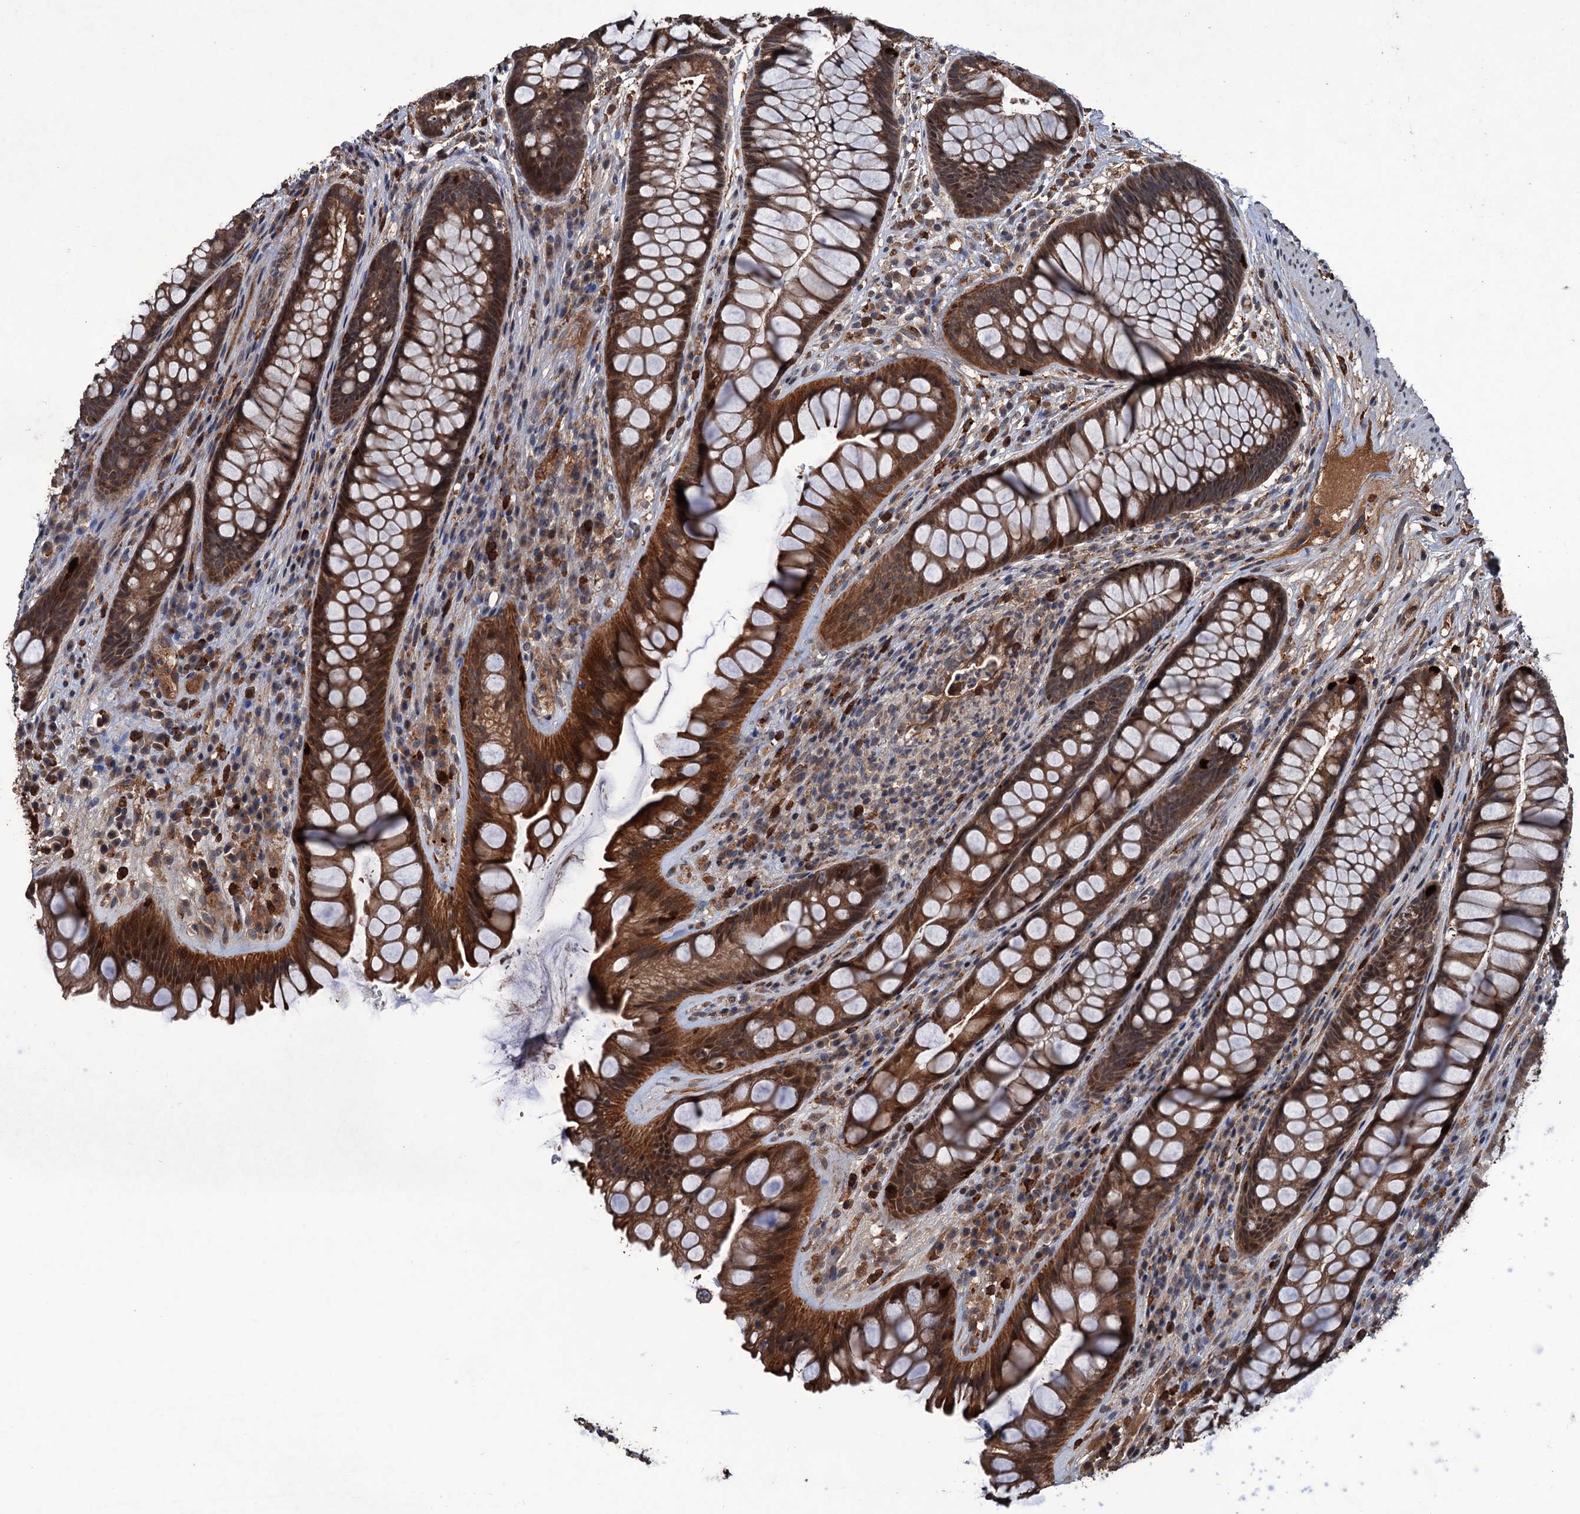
{"staining": {"intensity": "strong", "quantity": ">75%", "location": "cytoplasmic/membranous,nuclear"}, "tissue": "rectum", "cell_type": "Glandular cells", "image_type": "normal", "snomed": [{"axis": "morphology", "description": "Normal tissue, NOS"}, {"axis": "topography", "description": "Rectum"}], "caption": "Protein staining of unremarkable rectum displays strong cytoplasmic/membranous,nuclear staining in about >75% of glandular cells.", "gene": "ZNF438", "patient": {"sex": "male", "age": 74}}